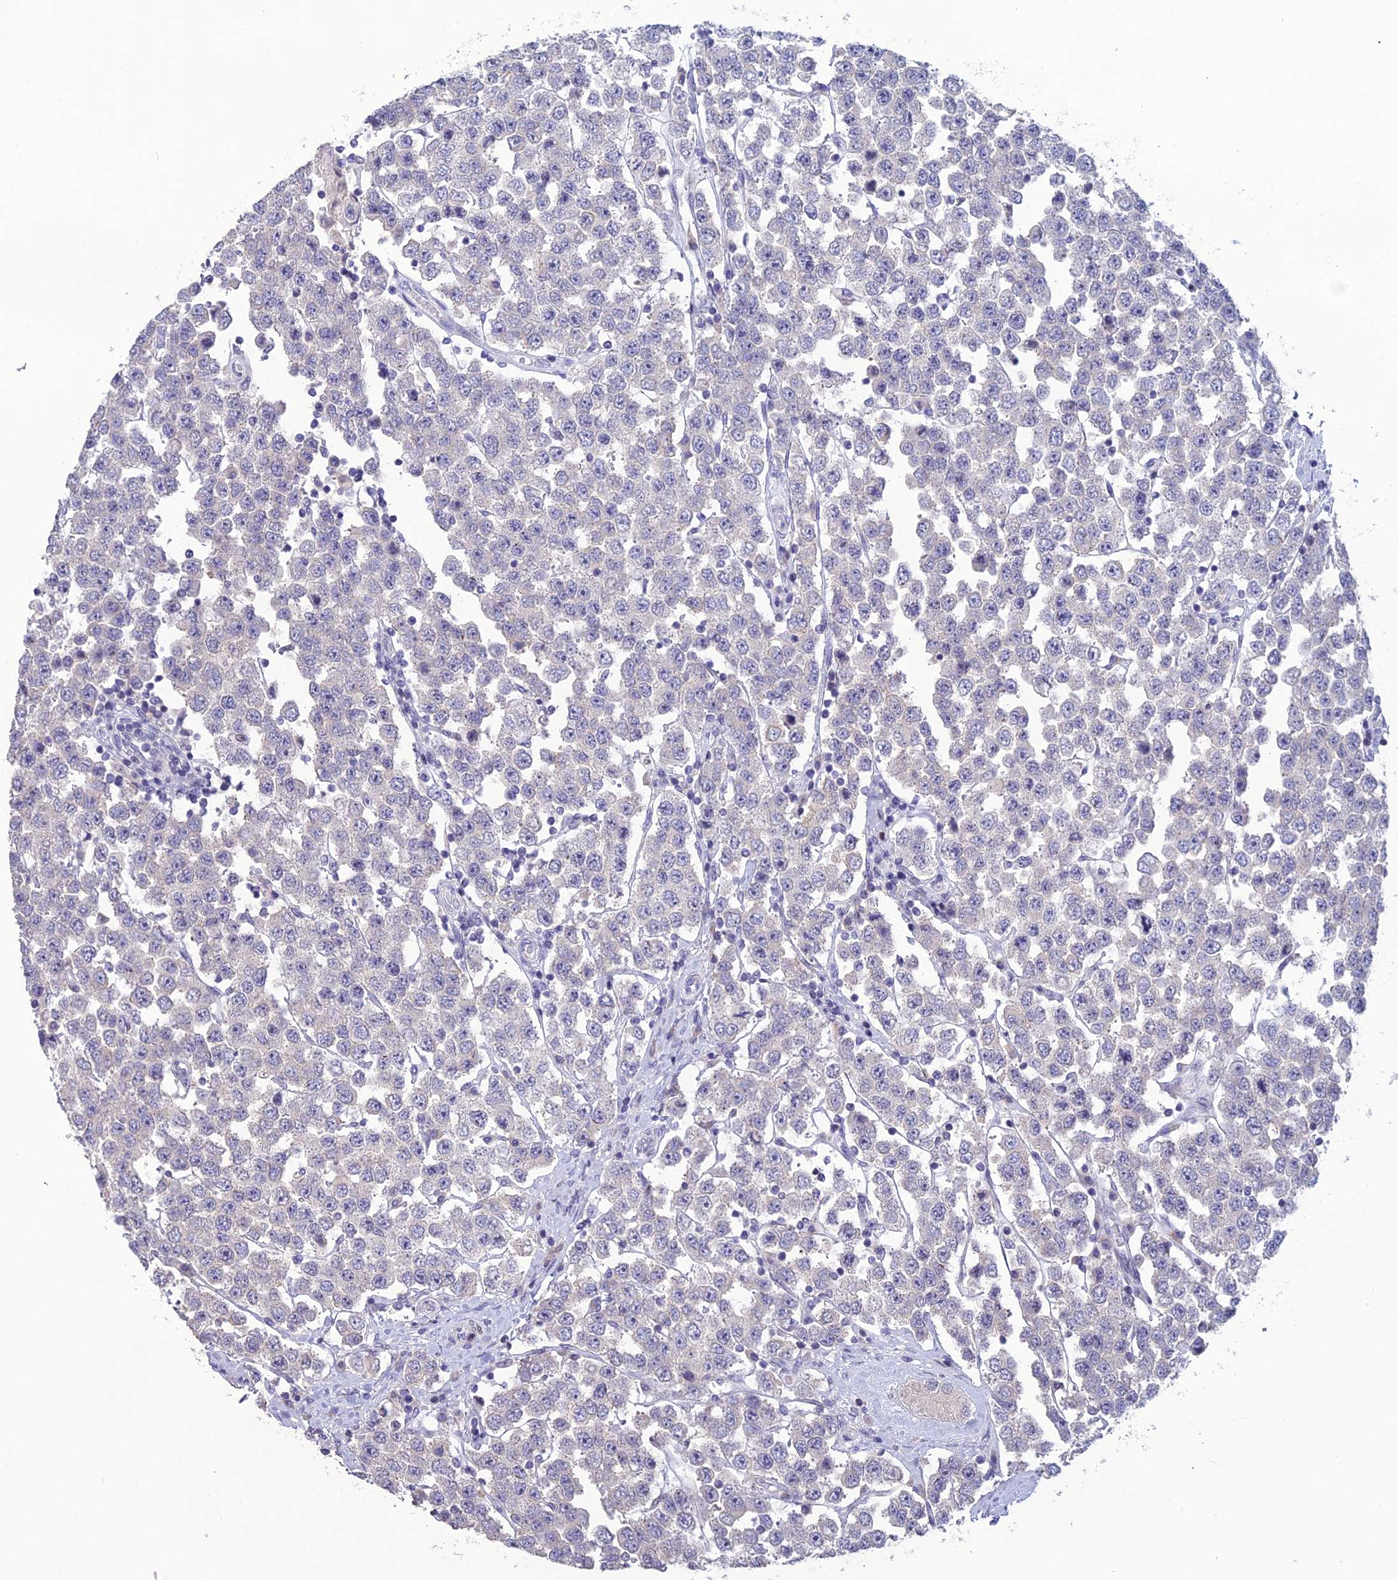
{"staining": {"intensity": "negative", "quantity": "none", "location": "none"}, "tissue": "testis cancer", "cell_type": "Tumor cells", "image_type": "cancer", "snomed": [{"axis": "morphology", "description": "Seminoma, NOS"}, {"axis": "topography", "description": "Testis"}], "caption": "The immunohistochemistry photomicrograph has no significant expression in tumor cells of testis cancer tissue.", "gene": "TMEM134", "patient": {"sex": "male", "age": 28}}